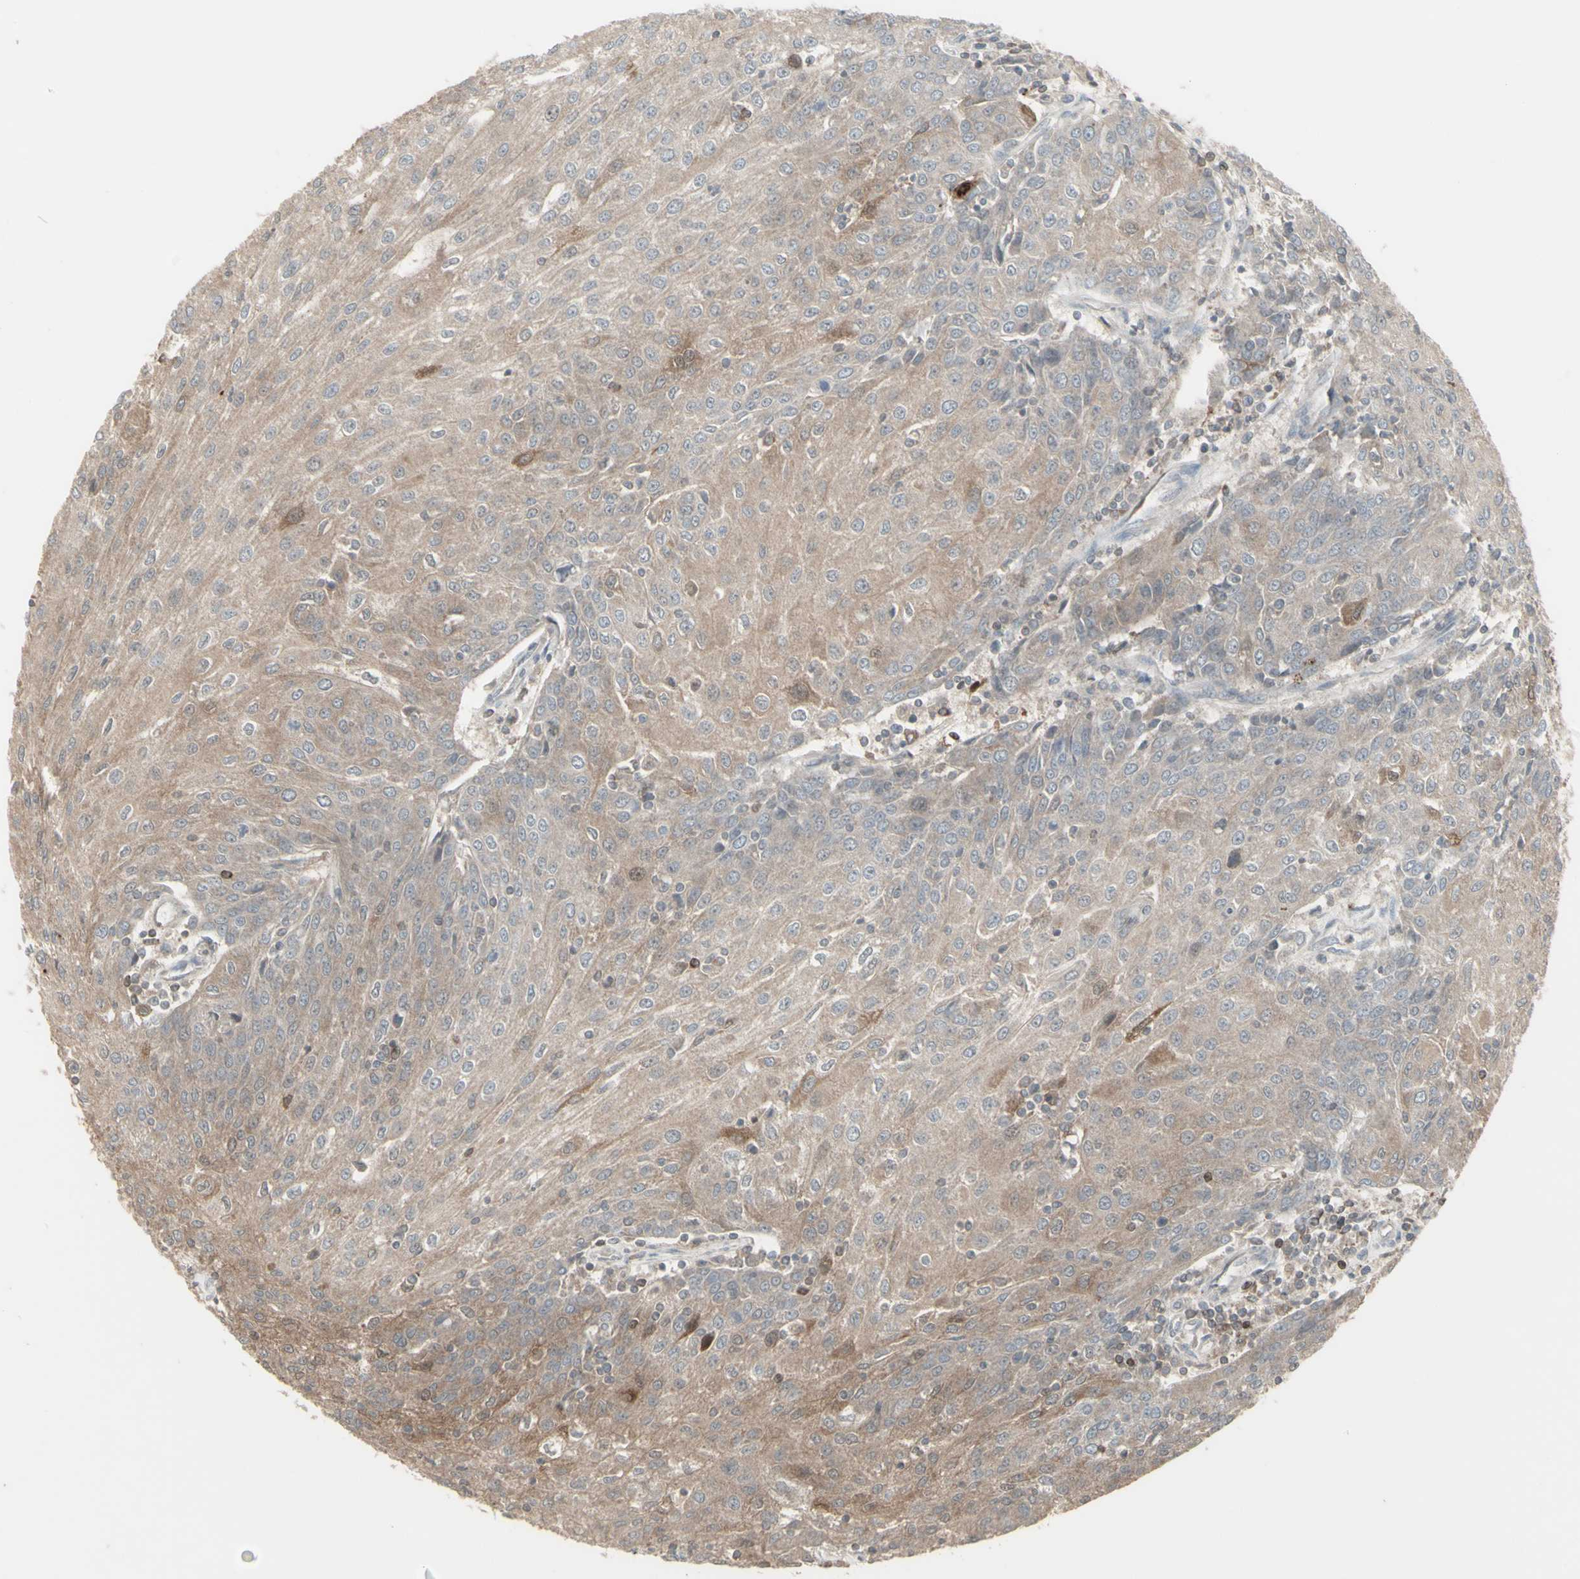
{"staining": {"intensity": "weak", "quantity": "25%-75%", "location": "cytoplasmic/membranous"}, "tissue": "urothelial cancer", "cell_type": "Tumor cells", "image_type": "cancer", "snomed": [{"axis": "morphology", "description": "Urothelial carcinoma, High grade"}, {"axis": "topography", "description": "Urinary bladder"}], "caption": "An IHC histopathology image of neoplastic tissue is shown. Protein staining in brown shows weak cytoplasmic/membranous positivity in urothelial cancer within tumor cells.", "gene": "CSK", "patient": {"sex": "female", "age": 85}}